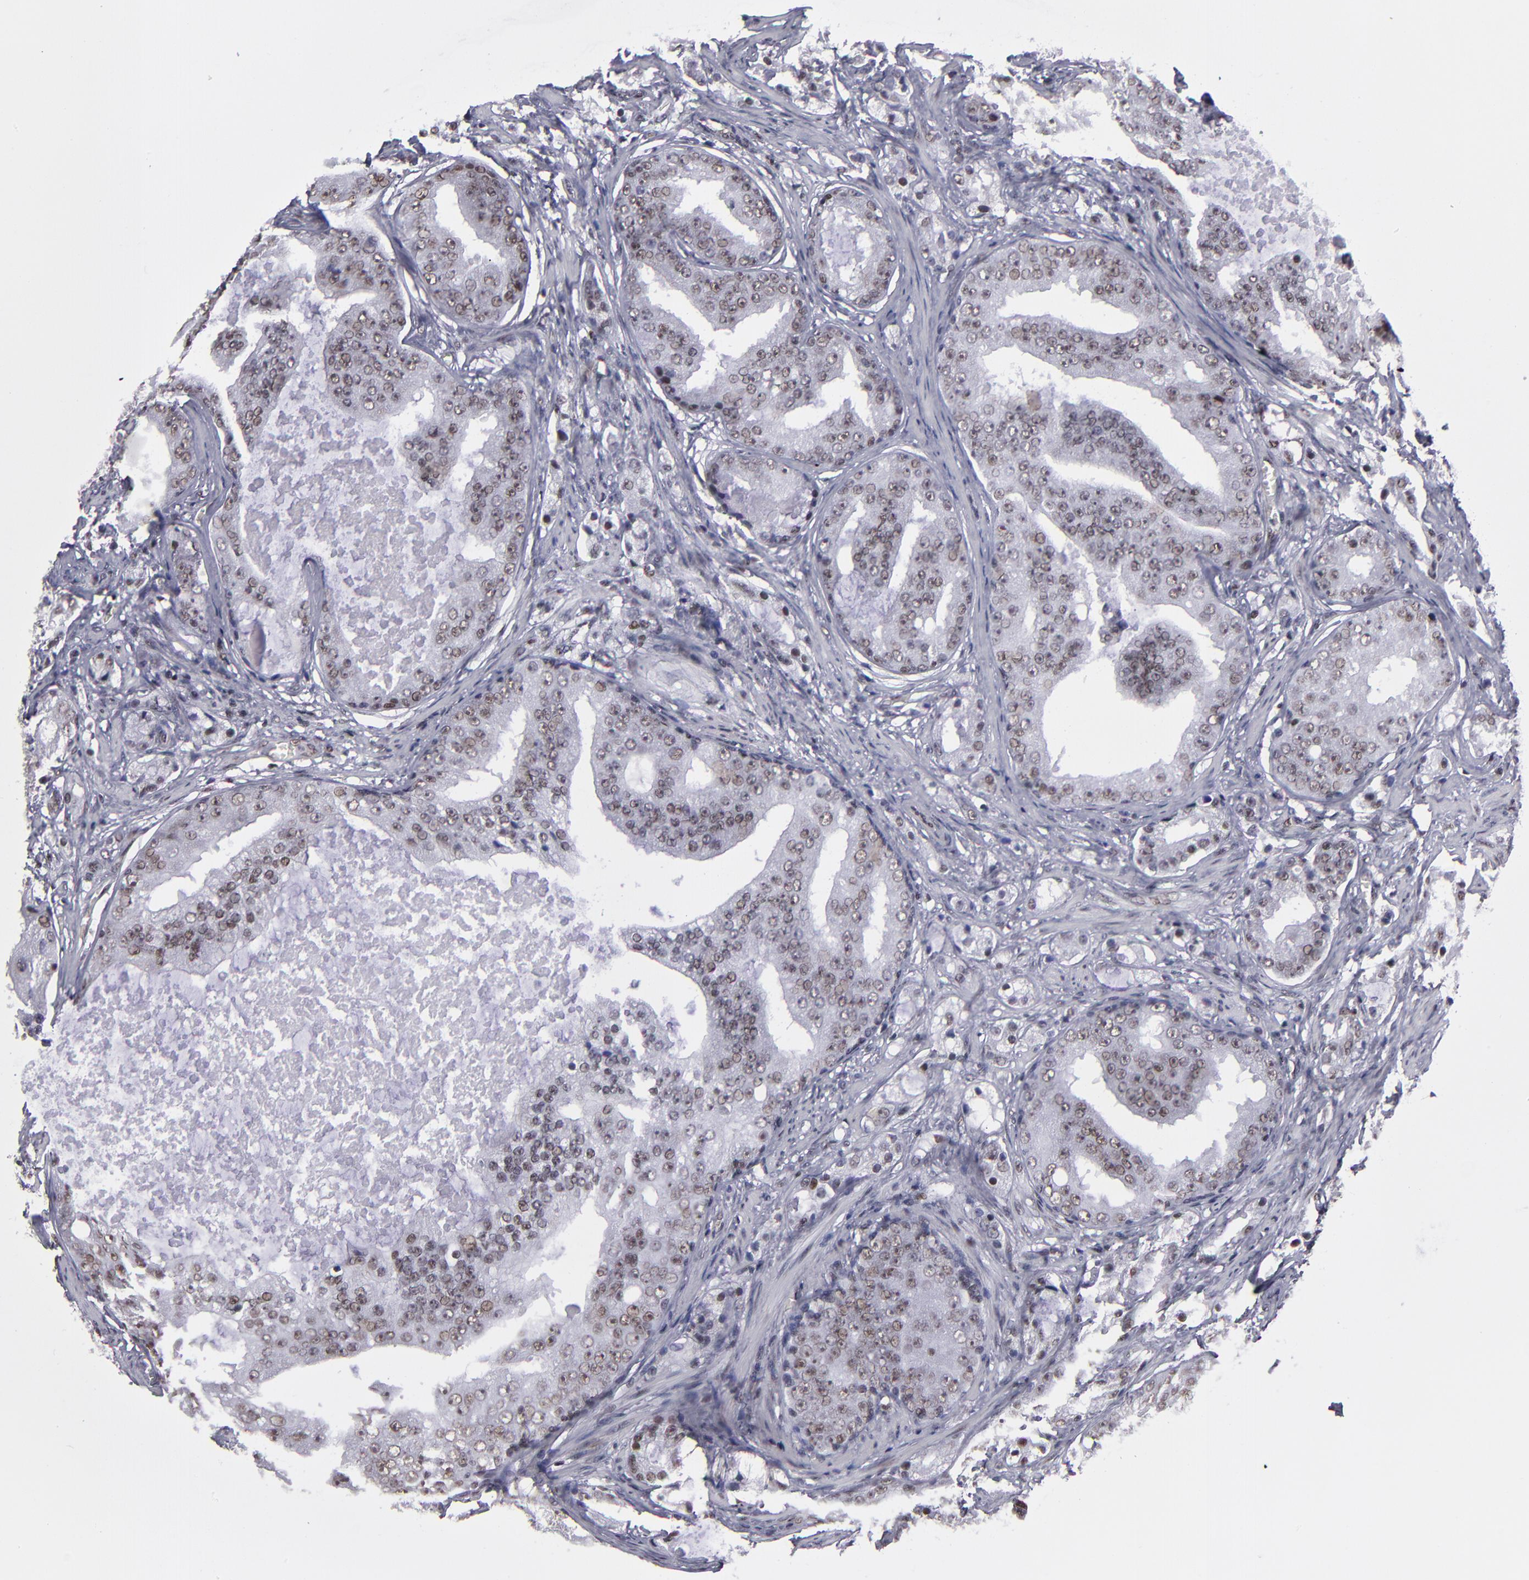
{"staining": {"intensity": "weak", "quantity": "25%-75%", "location": "nuclear"}, "tissue": "prostate cancer", "cell_type": "Tumor cells", "image_type": "cancer", "snomed": [{"axis": "morphology", "description": "Adenocarcinoma, High grade"}, {"axis": "topography", "description": "Prostate"}], "caption": "Immunohistochemical staining of prostate cancer (adenocarcinoma (high-grade)) shows low levels of weak nuclear protein positivity in approximately 25%-75% of tumor cells. The protein is stained brown, and the nuclei are stained in blue (DAB IHC with brightfield microscopy, high magnification).", "gene": "TERF2", "patient": {"sex": "male", "age": 68}}